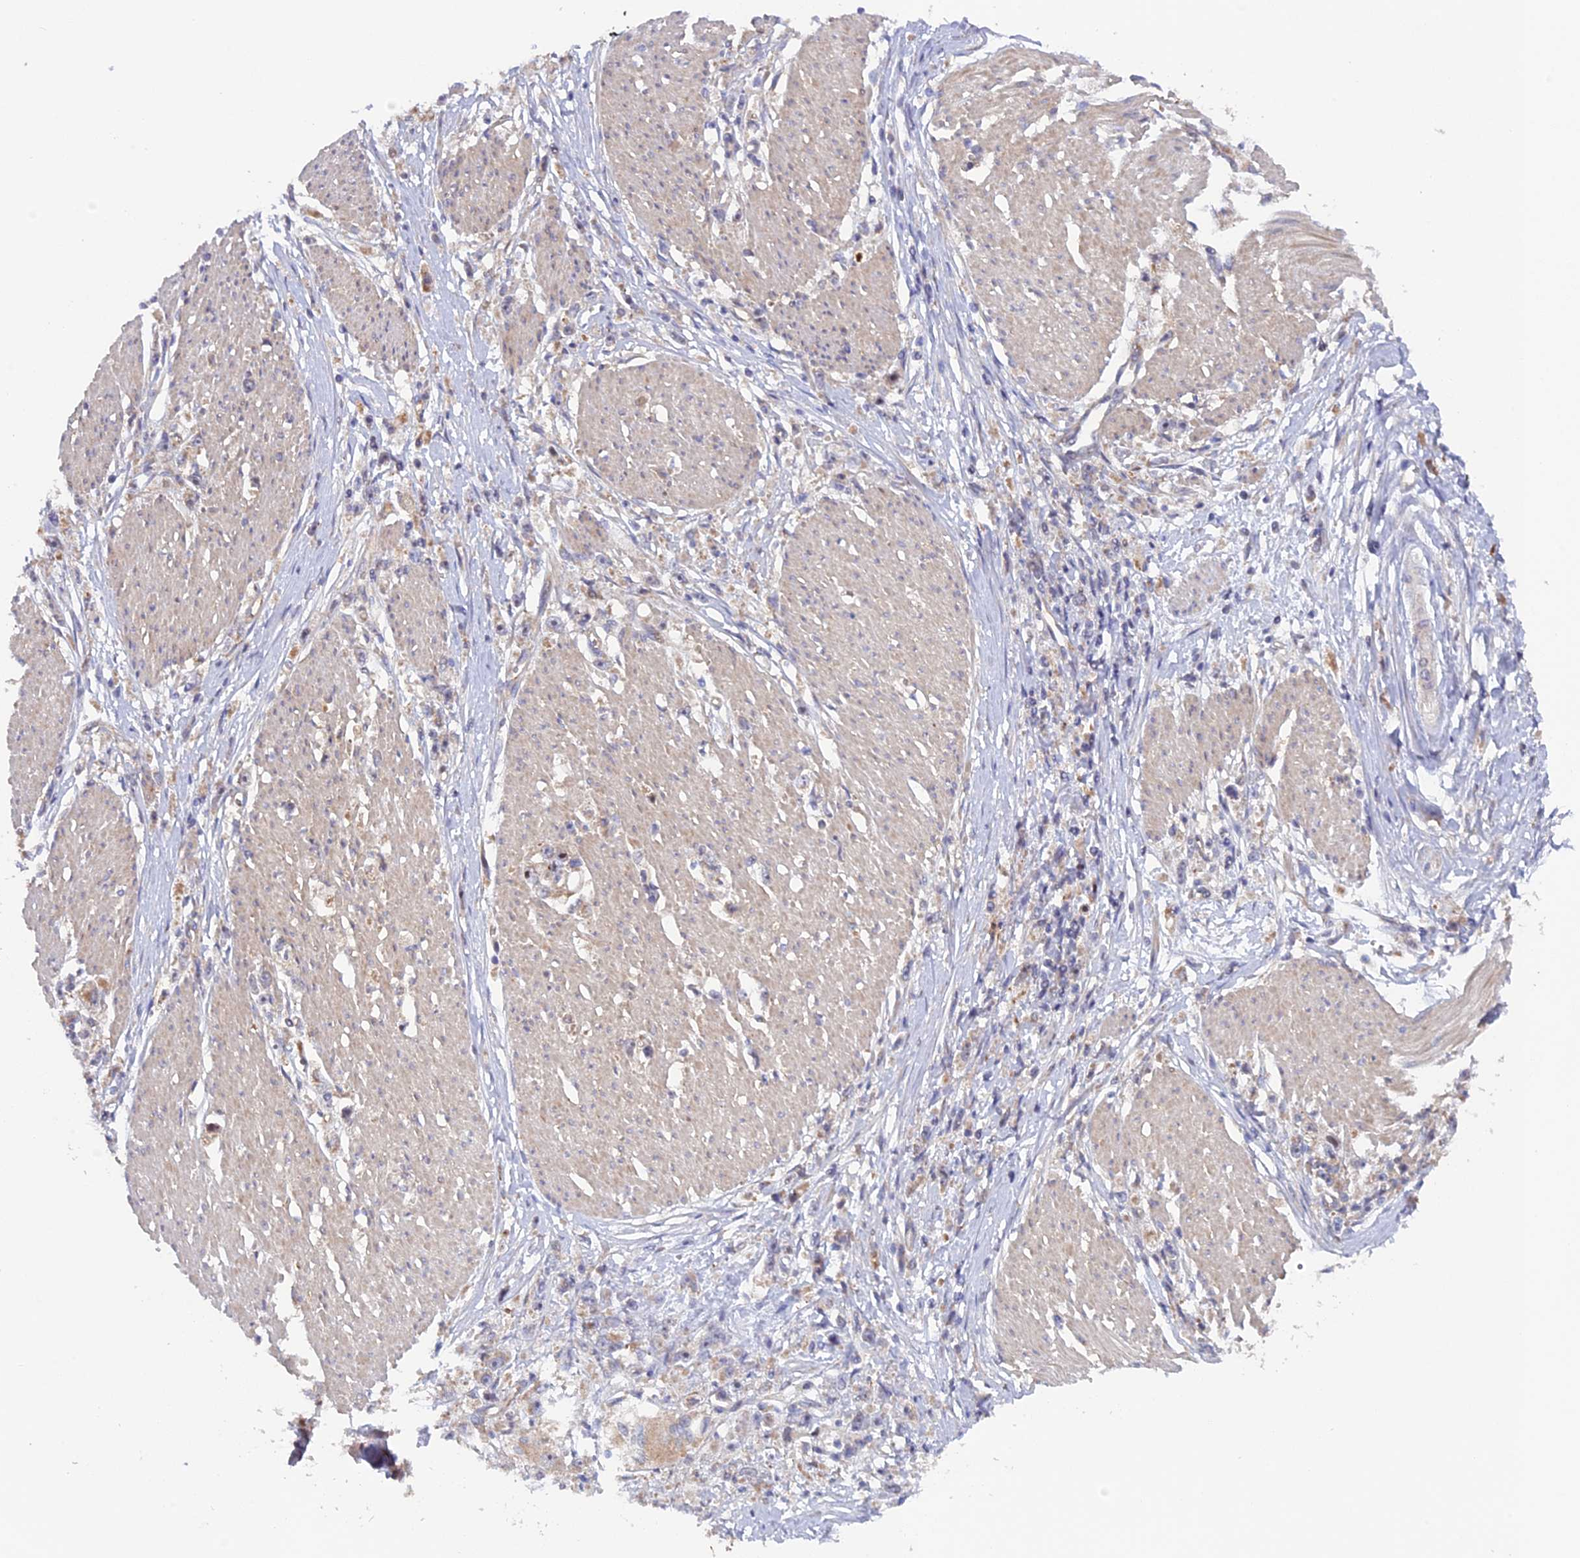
{"staining": {"intensity": "negative", "quantity": "none", "location": "none"}, "tissue": "stomach cancer", "cell_type": "Tumor cells", "image_type": "cancer", "snomed": [{"axis": "morphology", "description": "Adenocarcinoma, NOS"}, {"axis": "topography", "description": "Stomach"}], "caption": "Tumor cells show no significant protein staining in stomach cancer (adenocarcinoma). (Stains: DAB immunohistochemistry with hematoxylin counter stain, Microscopy: brightfield microscopy at high magnification).", "gene": "FERMT1", "patient": {"sex": "female", "age": 59}}